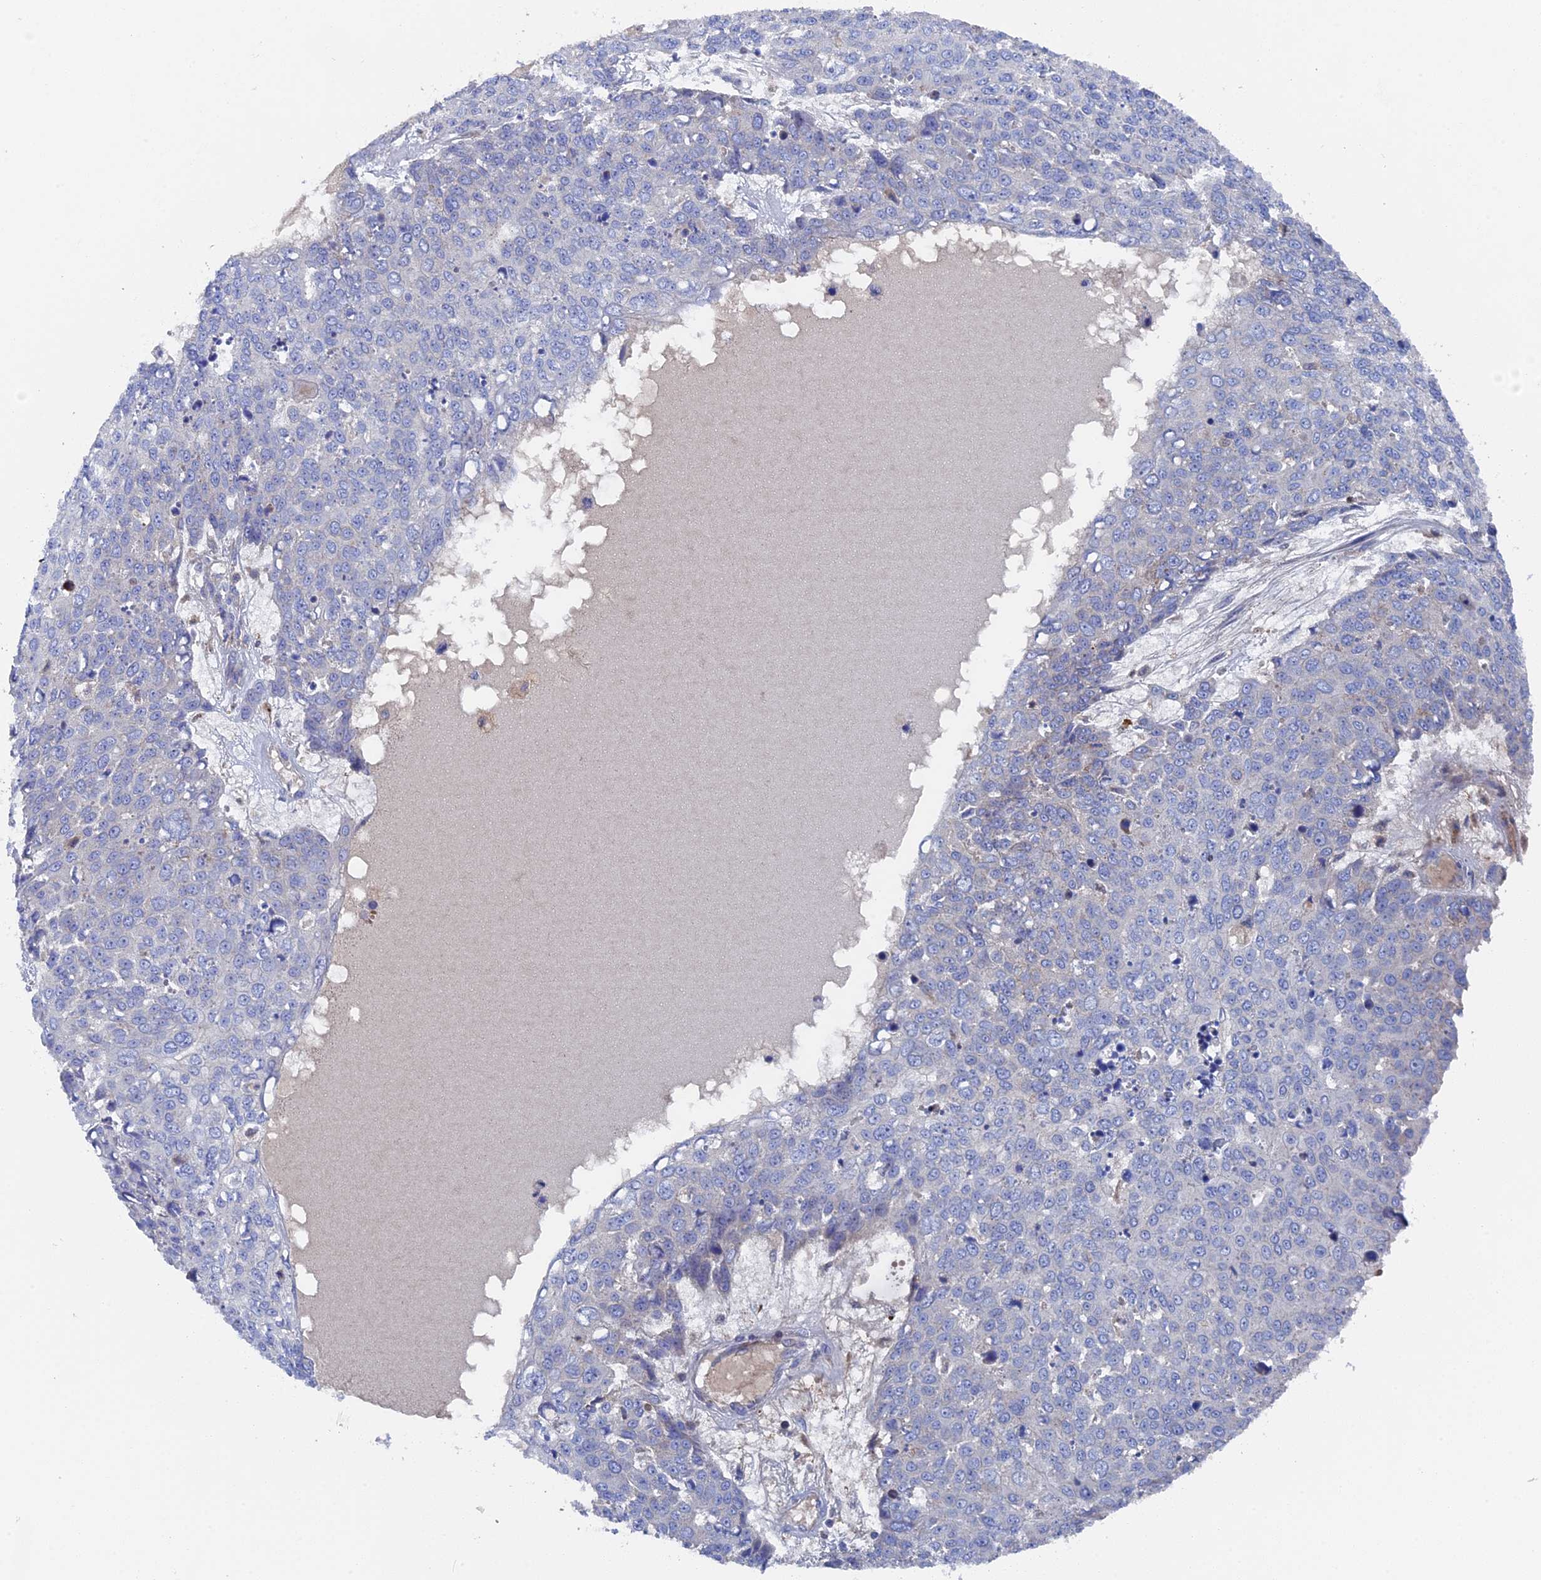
{"staining": {"intensity": "negative", "quantity": "none", "location": "none"}, "tissue": "skin cancer", "cell_type": "Tumor cells", "image_type": "cancer", "snomed": [{"axis": "morphology", "description": "Squamous cell carcinoma, NOS"}, {"axis": "topography", "description": "Skin"}], "caption": "DAB (3,3'-diaminobenzidine) immunohistochemical staining of skin cancer (squamous cell carcinoma) exhibits no significant expression in tumor cells.", "gene": "SMG9", "patient": {"sex": "male", "age": 71}}